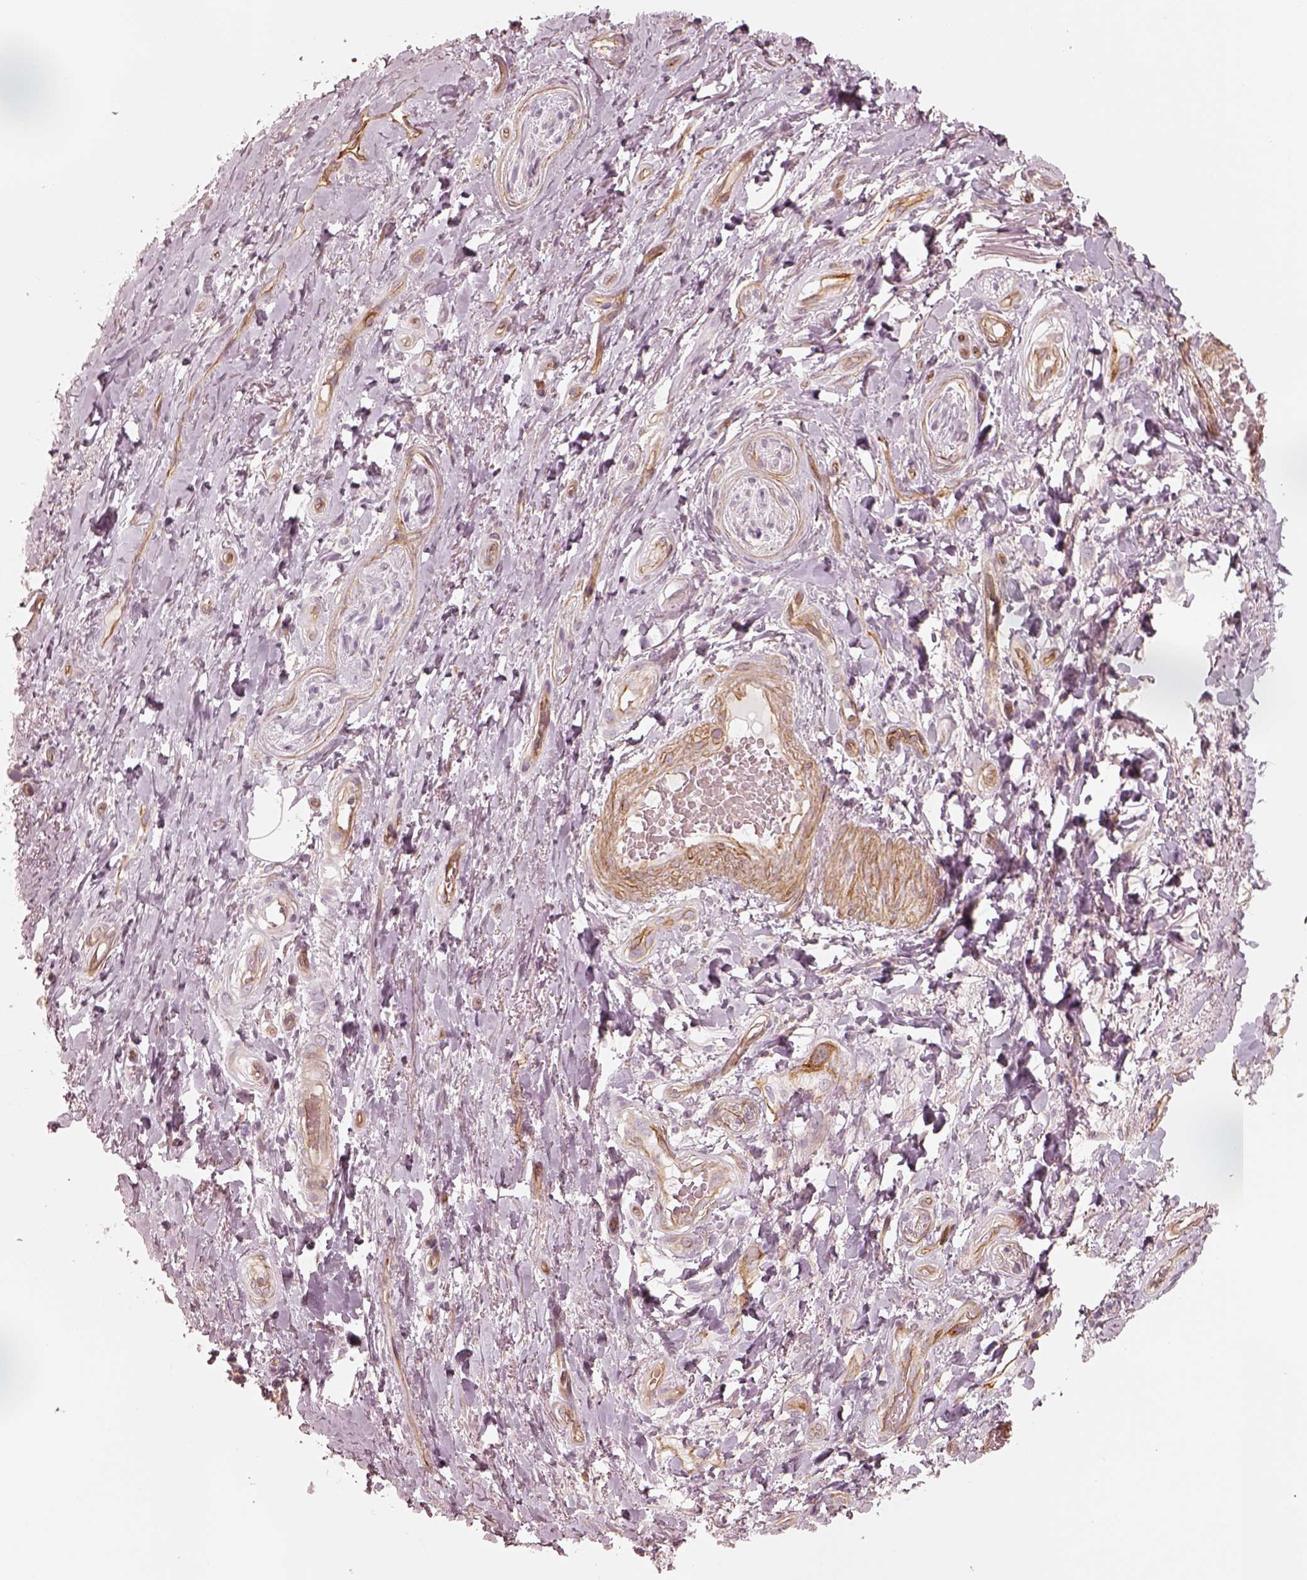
{"staining": {"intensity": "weak", "quantity": ">75%", "location": "cytoplasmic/membranous"}, "tissue": "adipose tissue", "cell_type": "Adipocytes", "image_type": "normal", "snomed": [{"axis": "morphology", "description": "Normal tissue, NOS"}, {"axis": "topography", "description": "Anal"}, {"axis": "topography", "description": "Peripheral nerve tissue"}], "caption": "Approximately >75% of adipocytes in normal adipose tissue demonstrate weak cytoplasmic/membranous protein staining as visualized by brown immunohistochemical staining.", "gene": "CRYM", "patient": {"sex": "male", "age": 53}}